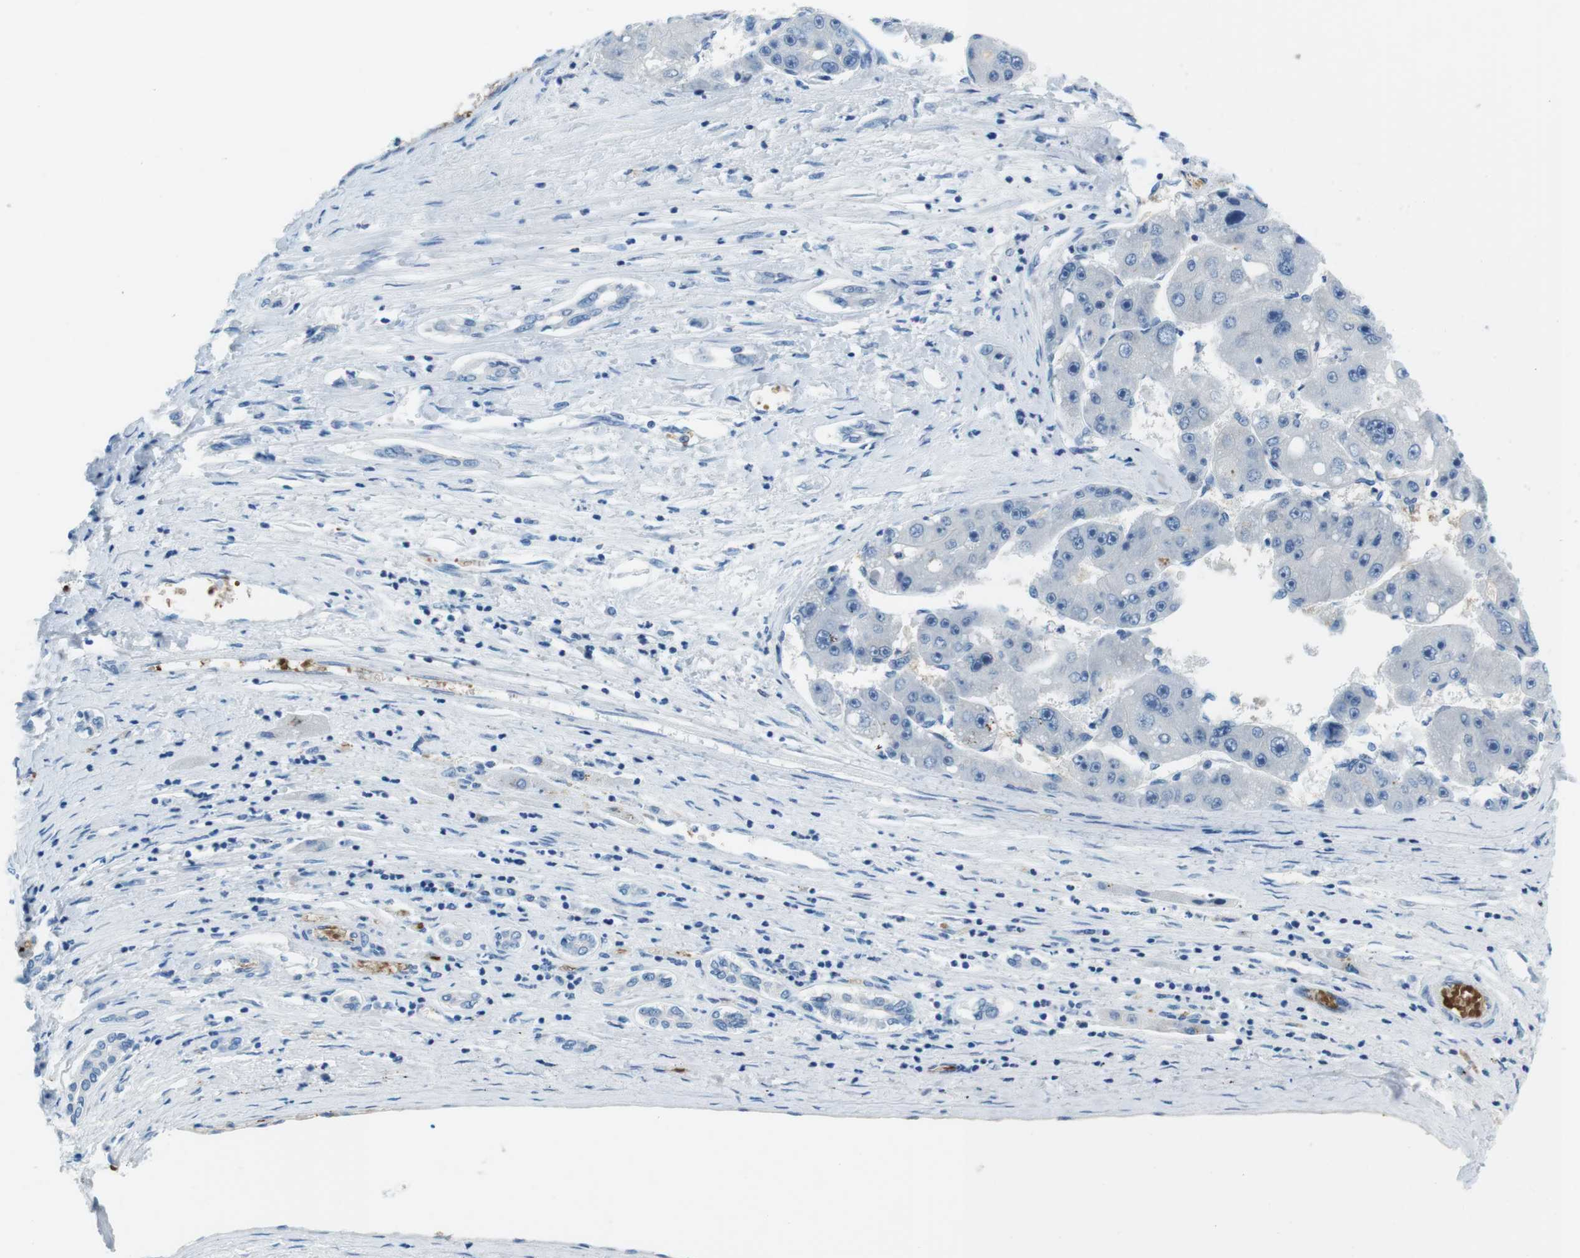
{"staining": {"intensity": "negative", "quantity": "none", "location": "none"}, "tissue": "liver cancer", "cell_type": "Tumor cells", "image_type": "cancer", "snomed": [{"axis": "morphology", "description": "Carcinoma, Hepatocellular, NOS"}, {"axis": "topography", "description": "Liver"}], "caption": "This is an immunohistochemistry (IHC) micrograph of hepatocellular carcinoma (liver). There is no expression in tumor cells.", "gene": "TFAP2C", "patient": {"sex": "female", "age": 61}}